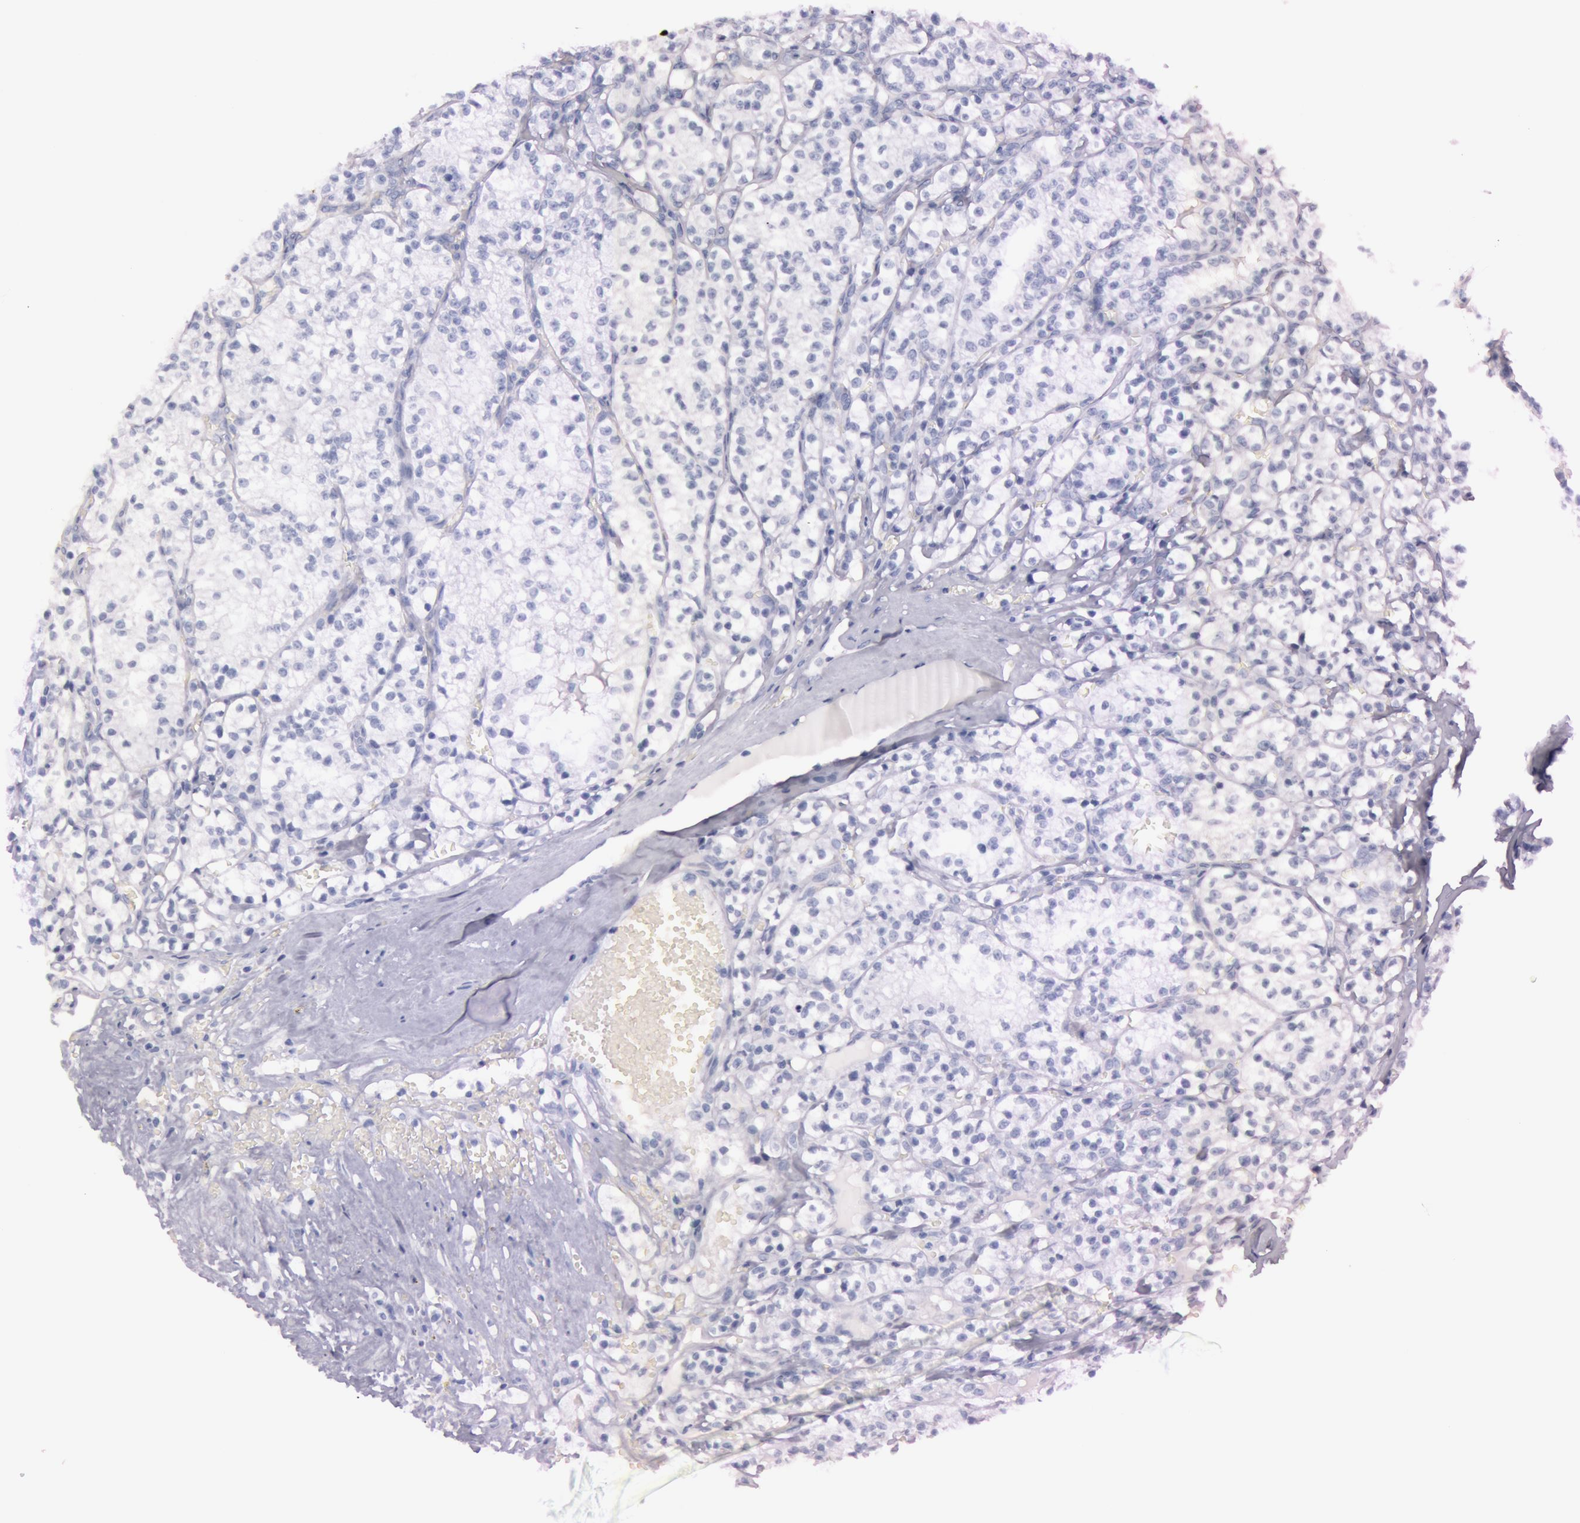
{"staining": {"intensity": "negative", "quantity": "none", "location": "none"}, "tissue": "renal cancer", "cell_type": "Tumor cells", "image_type": "cancer", "snomed": [{"axis": "morphology", "description": "Adenocarcinoma, NOS"}, {"axis": "topography", "description": "Kidney"}], "caption": "The micrograph reveals no staining of tumor cells in adenocarcinoma (renal). (DAB immunohistochemistry (IHC), high magnification).", "gene": "S100A7", "patient": {"sex": "male", "age": 61}}